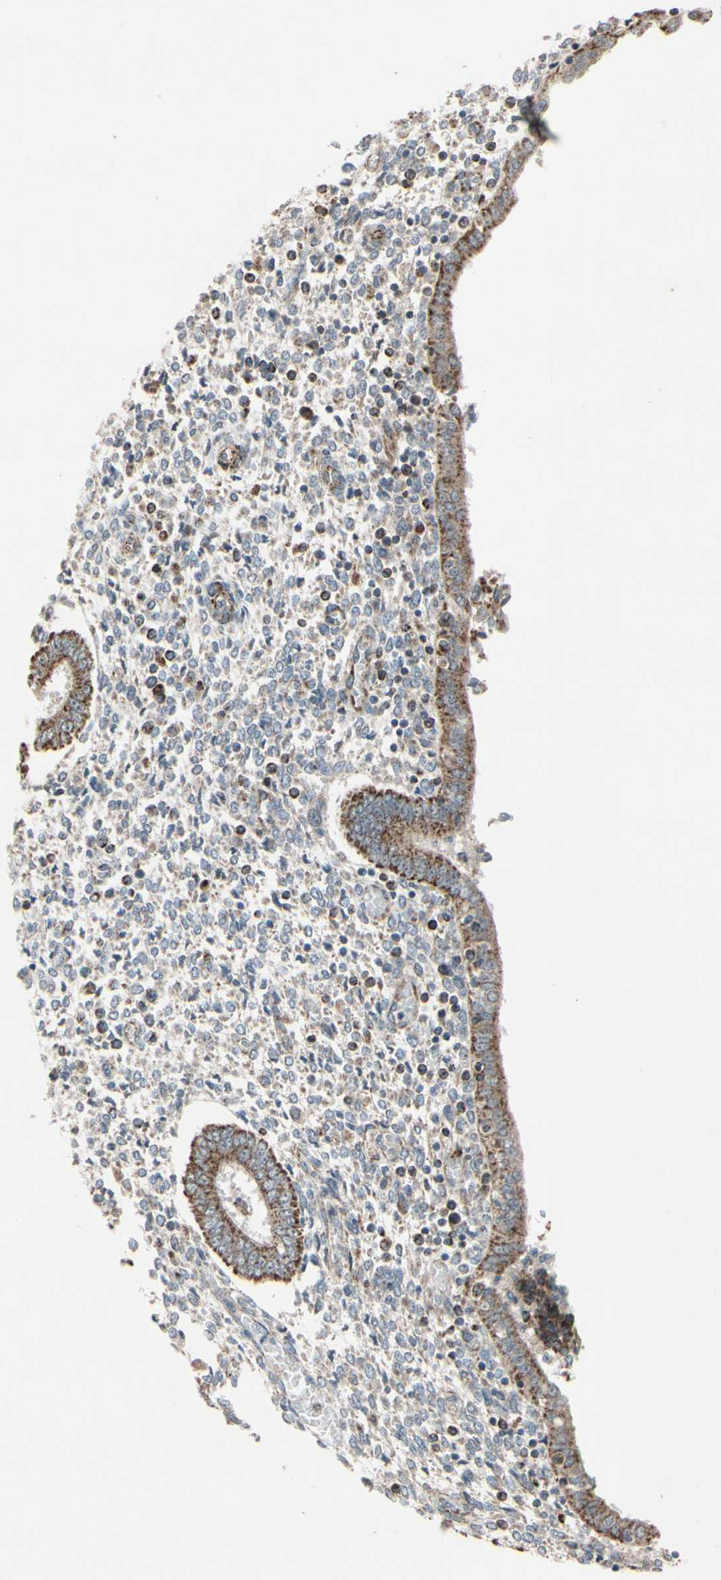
{"staining": {"intensity": "weak", "quantity": ">75%", "location": "cytoplasmic/membranous"}, "tissue": "endometrium", "cell_type": "Cells in endometrial stroma", "image_type": "normal", "snomed": [{"axis": "morphology", "description": "Normal tissue, NOS"}, {"axis": "topography", "description": "Endometrium"}], "caption": "This micrograph shows normal endometrium stained with IHC to label a protein in brown. The cytoplasmic/membranous of cells in endometrial stroma show weak positivity for the protein. Nuclei are counter-stained blue.", "gene": "CPT1A", "patient": {"sex": "female", "age": 35}}